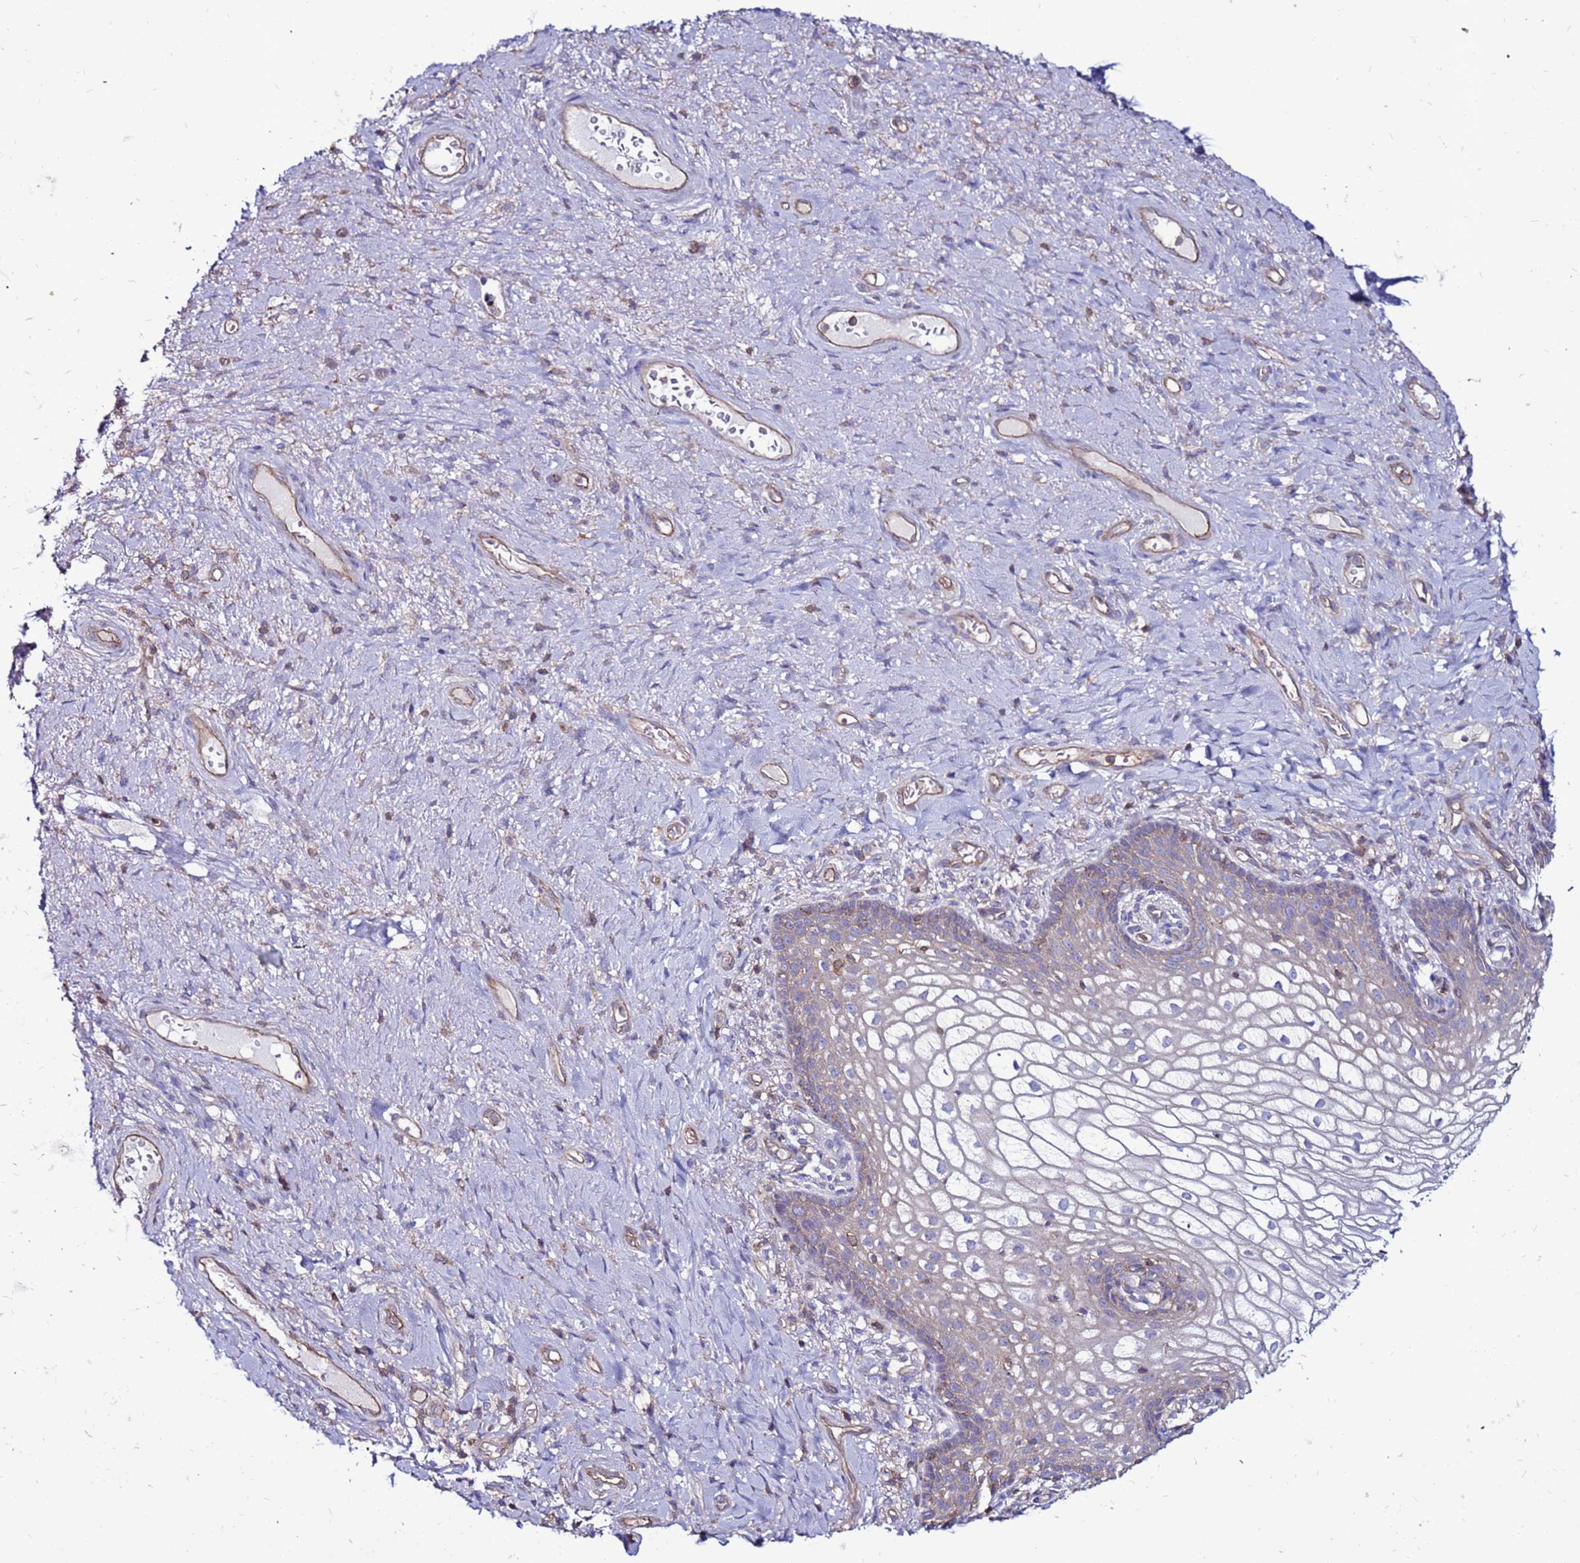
{"staining": {"intensity": "weak", "quantity": "<25%", "location": "cytoplasmic/membranous"}, "tissue": "vagina", "cell_type": "Squamous epithelial cells", "image_type": "normal", "snomed": [{"axis": "morphology", "description": "Normal tissue, NOS"}, {"axis": "topography", "description": "Vagina"}], "caption": "IHC photomicrograph of benign vagina: human vagina stained with DAB reveals no significant protein staining in squamous epithelial cells.", "gene": "NRN1L", "patient": {"sex": "female", "age": 60}}